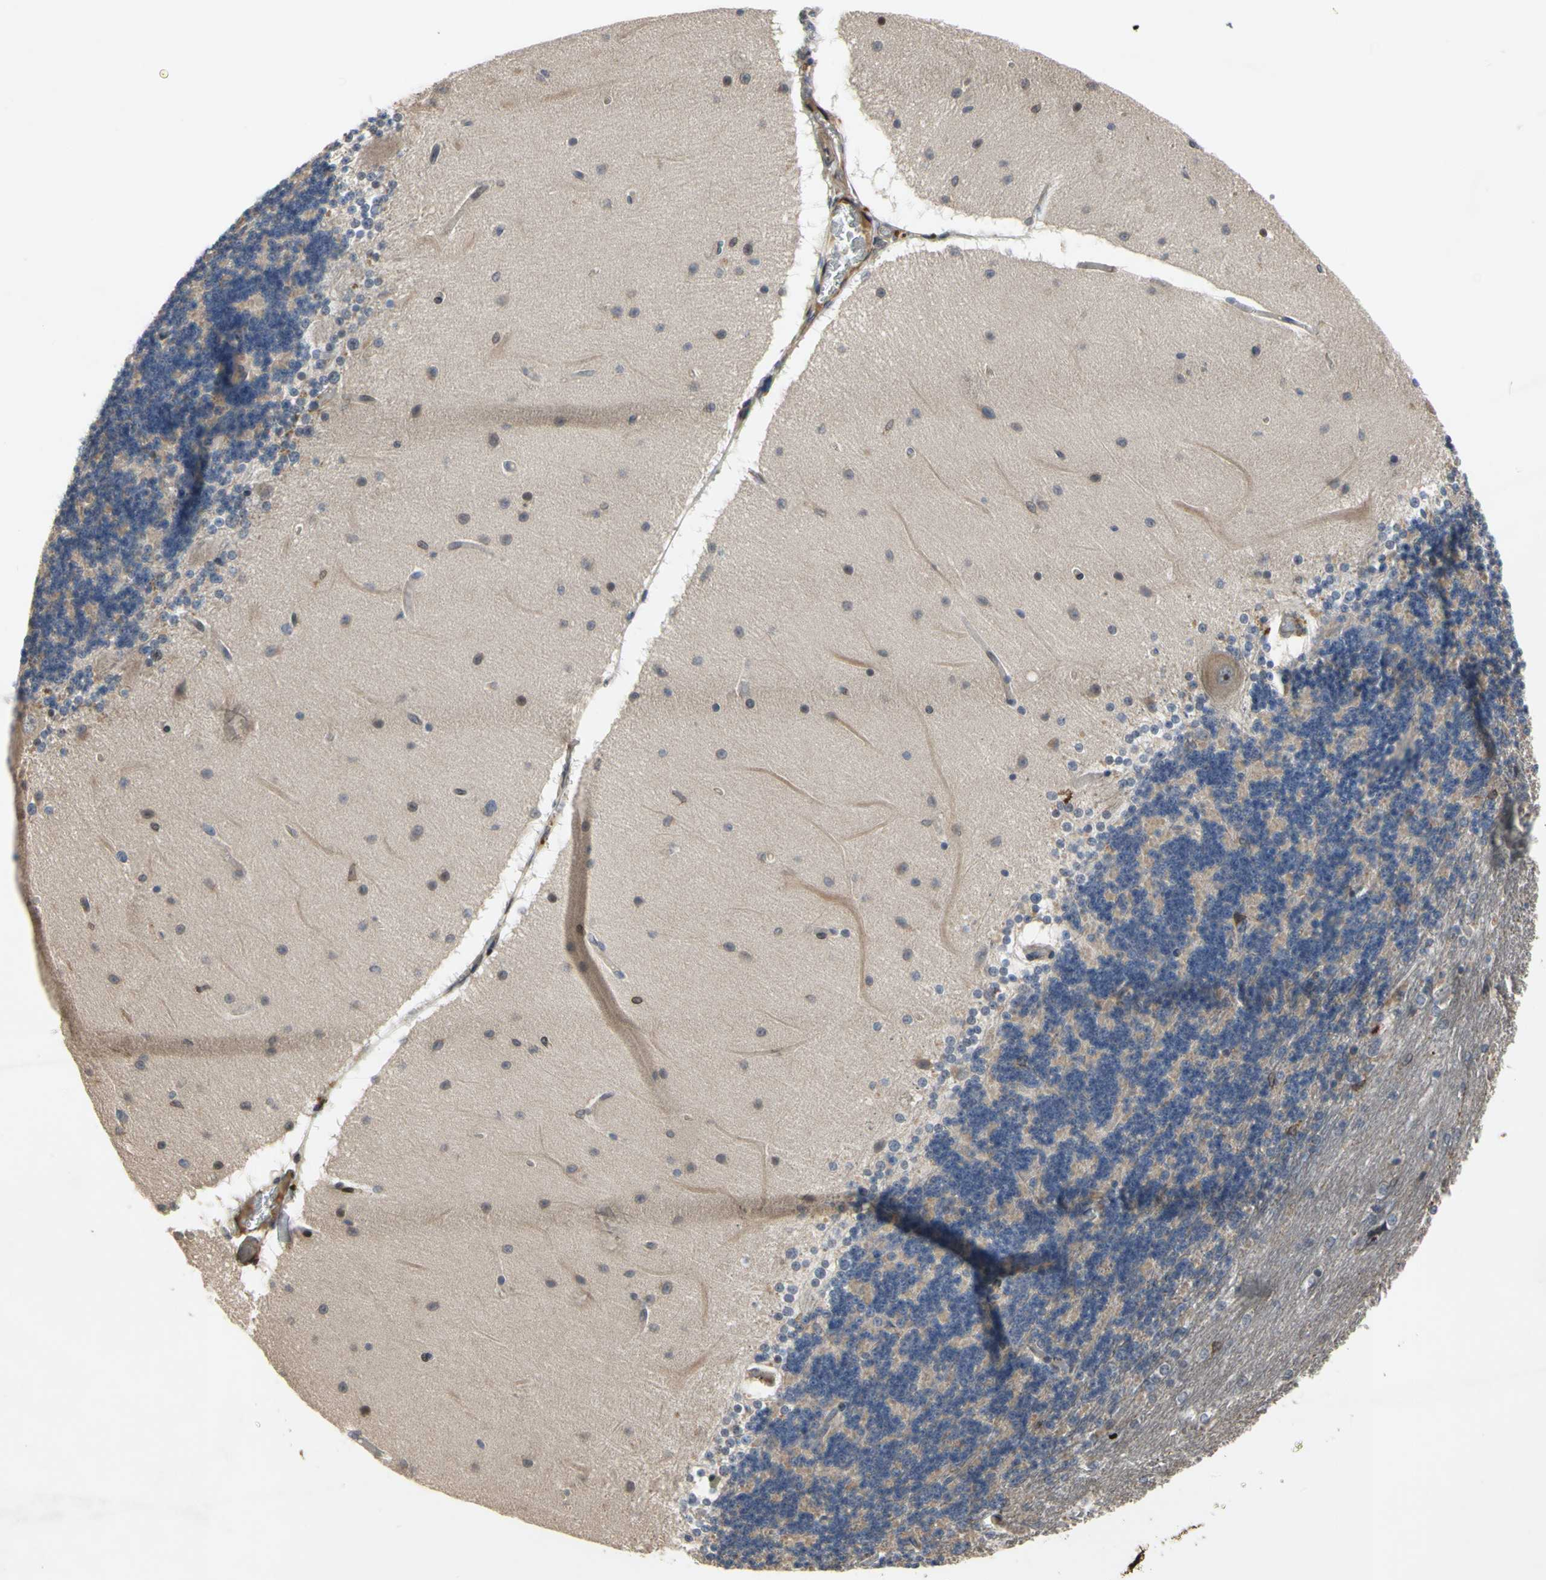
{"staining": {"intensity": "negative", "quantity": "none", "location": "none"}, "tissue": "cerebellum", "cell_type": "Cells in granular layer", "image_type": "normal", "snomed": [{"axis": "morphology", "description": "Normal tissue, NOS"}, {"axis": "topography", "description": "Cerebellum"}], "caption": "DAB immunohistochemical staining of normal cerebellum displays no significant staining in cells in granular layer.", "gene": "PLXNA2", "patient": {"sex": "female", "age": 54}}